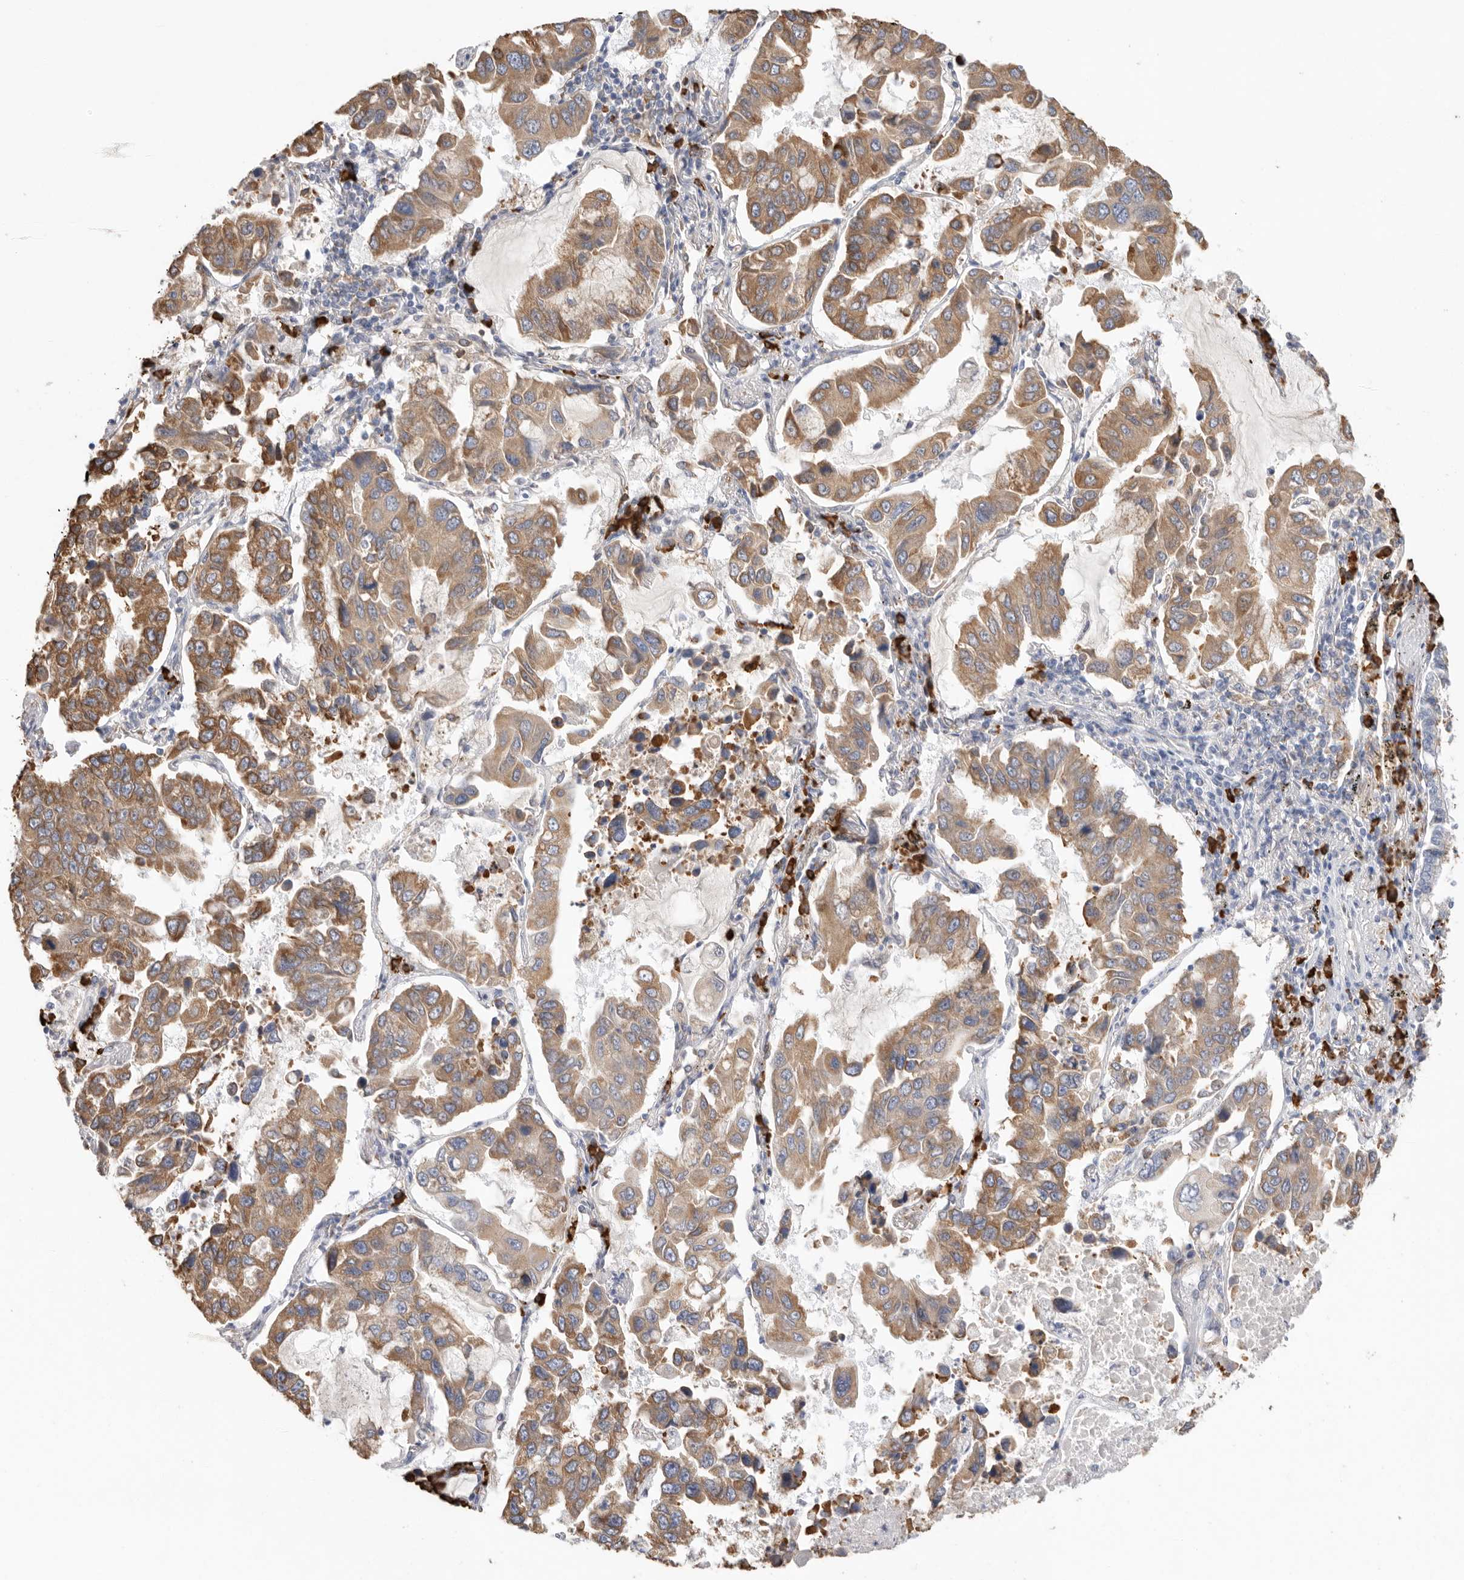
{"staining": {"intensity": "moderate", "quantity": ">75%", "location": "cytoplasmic/membranous"}, "tissue": "lung cancer", "cell_type": "Tumor cells", "image_type": "cancer", "snomed": [{"axis": "morphology", "description": "Adenocarcinoma, NOS"}, {"axis": "topography", "description": "Lung"}], "caption": "A medium amount of moderate cytoplasmic/membranous positivity is identified in about >75% of tumor cells in lung adenocarcinoma tissue. The protein of interest is stained brown, and the nuclei are stained in blue (DAB IHC with brightfield microscopy, high magnification).", "gene": "BLOC1S5", "patient": {"sex": "male", "age": 64}}